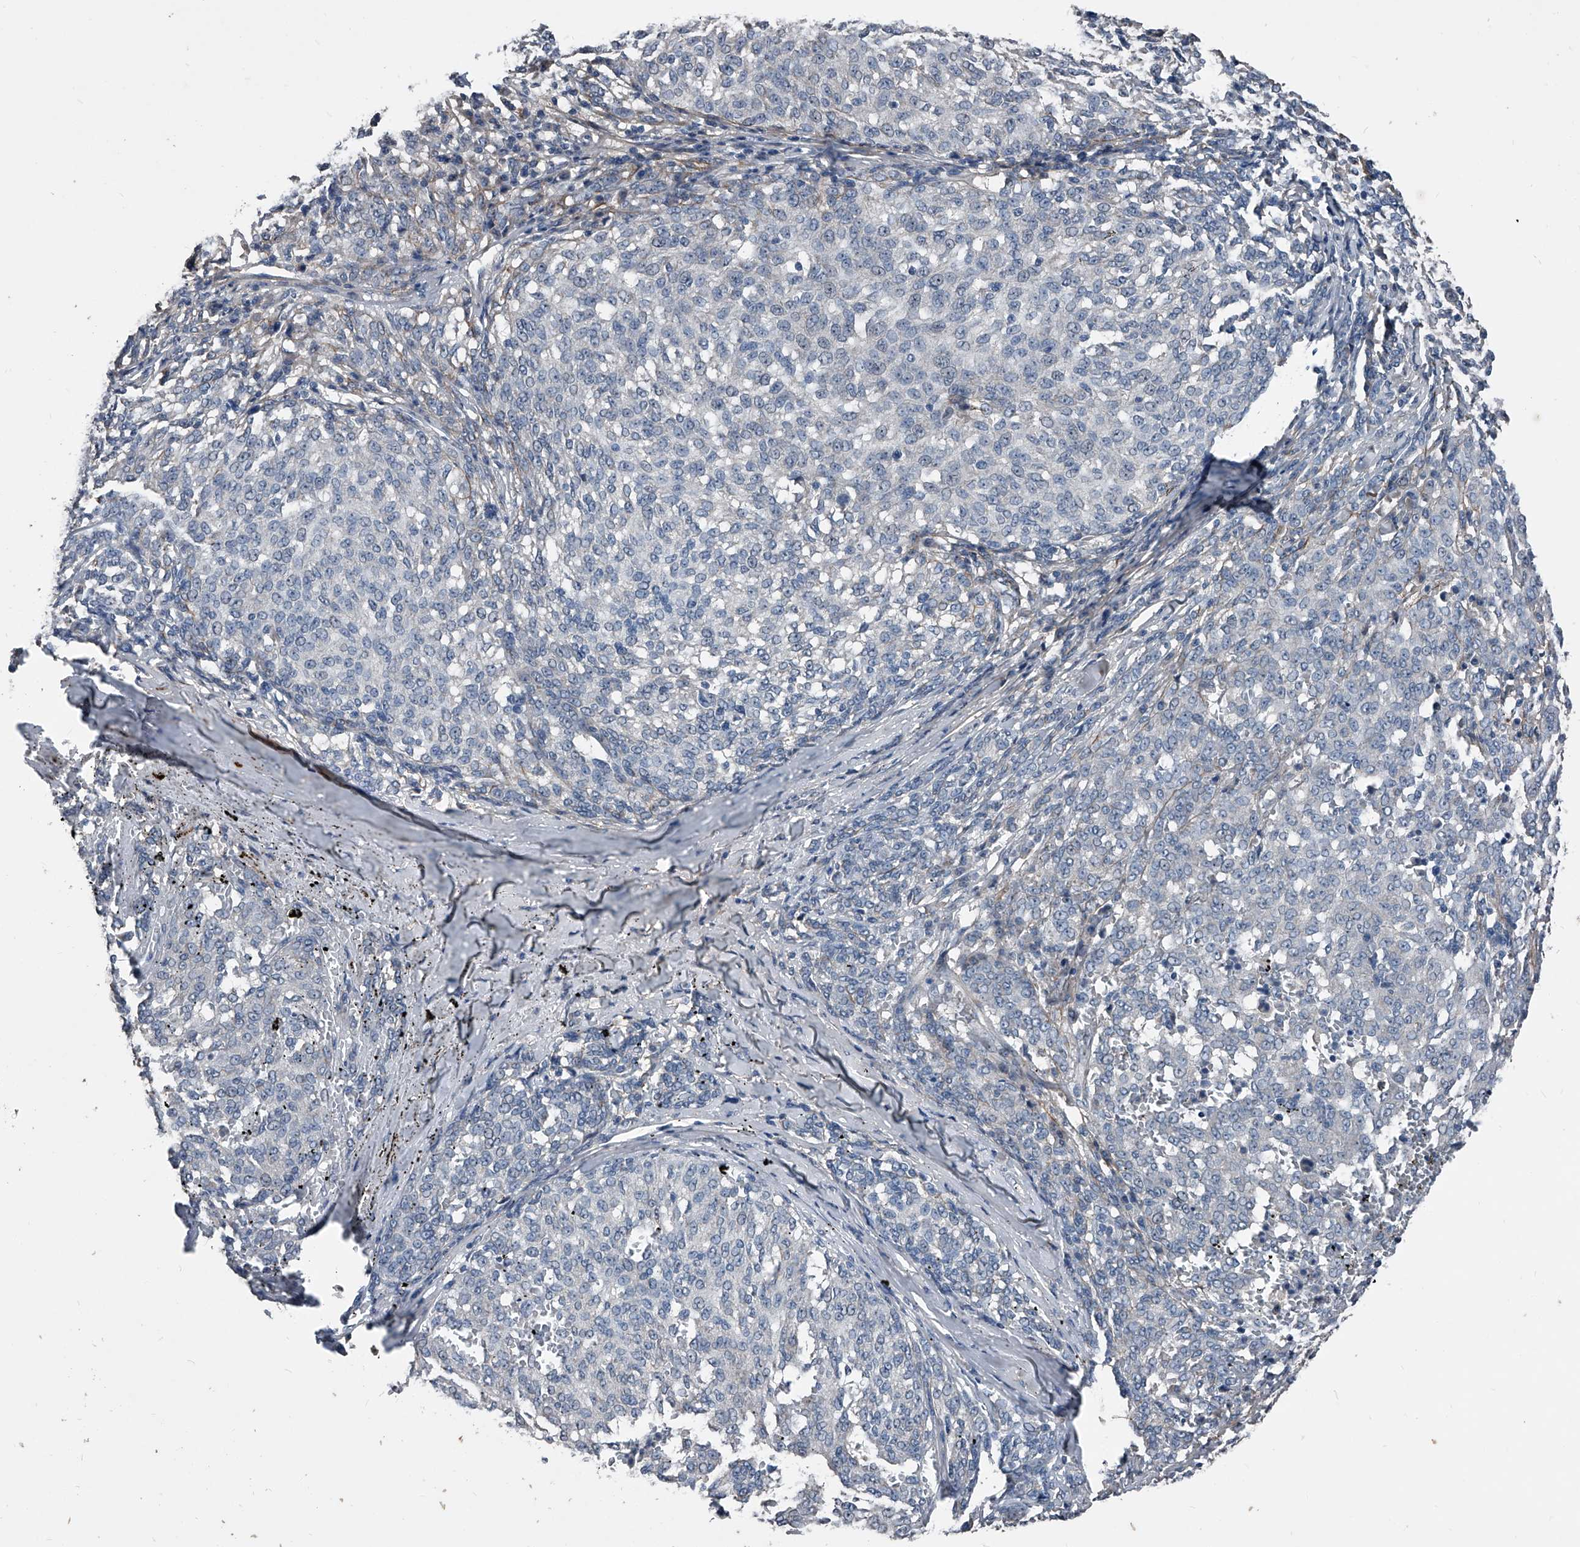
{"staining": {"intensity": "negative", "quantity": "none", "location": "none"}, "tissue": "melanoma", "cell_type": "Tumor cells", "image_type": "cancer", "snomed": [{"axis": "morphology", "description": "Malignant melanoma, NOS"}, {"axis": "topography", "description": "Skin"}], "caption": "The micrograph displays no significant expression in tumor cells of malignant melanoma.", "gene": "PHACTR1", "patient": {"sex": "female", "age": 72}}